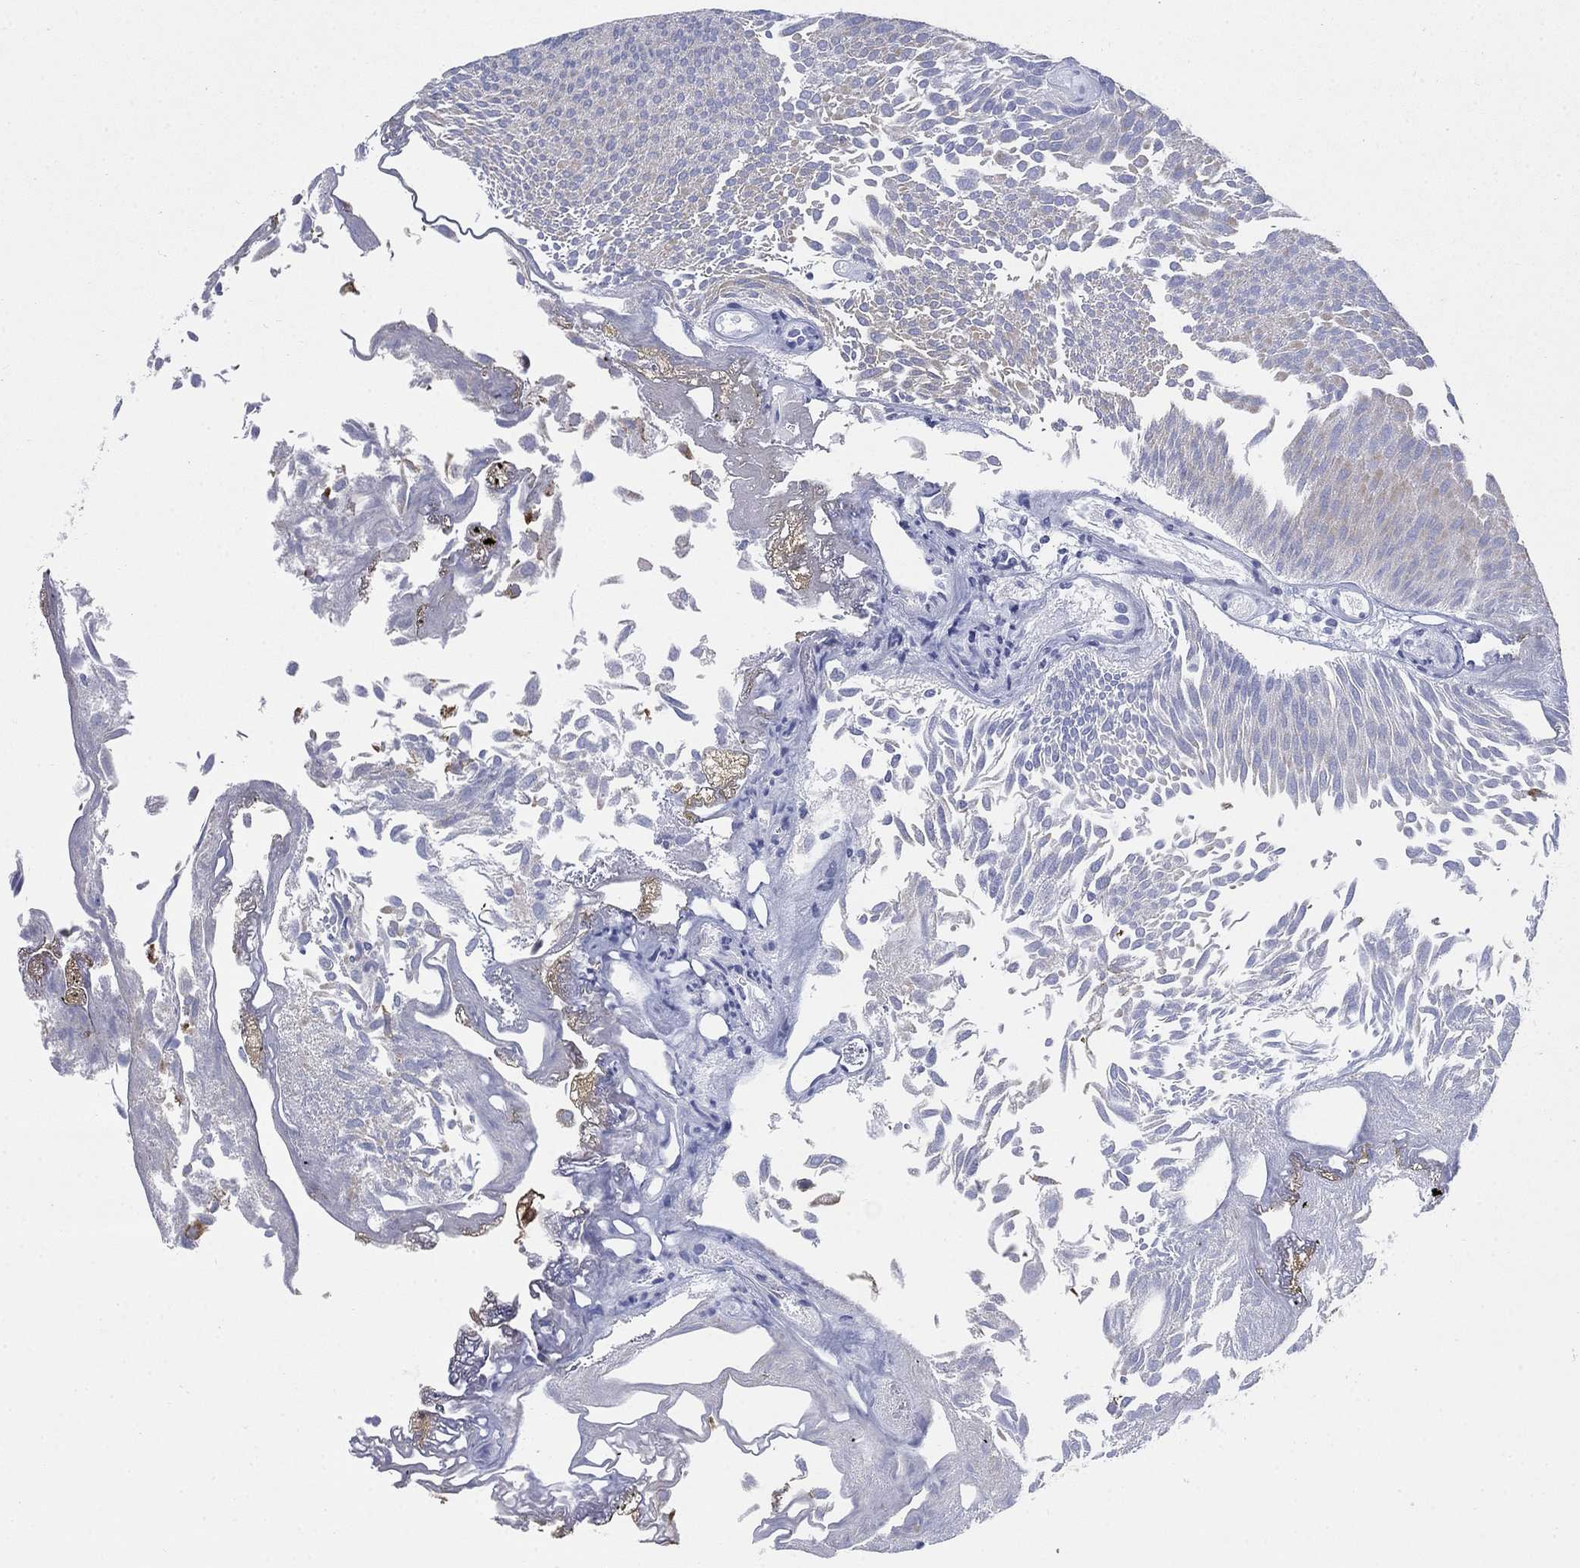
{"staining": {"intensity": "negative", "quantity": "none", "location": "none"}, "tissue": "urothelial cancer", "cell_type": "Tumor cells", "image_type": "cancer", "snomed": [{"axis": "morphology", "description": "Urothelial carcinoma, Low grade"}, {"axis": "topography", "description": "Urinary bladder"}], "caption": "This is an immunohistochemistry (IHC) photomicrograph of human urothelial cancer. There is no positivity in tumor cells.", "gene": "SCCPDH", "patient": {"sex": "male", "age": 52}}